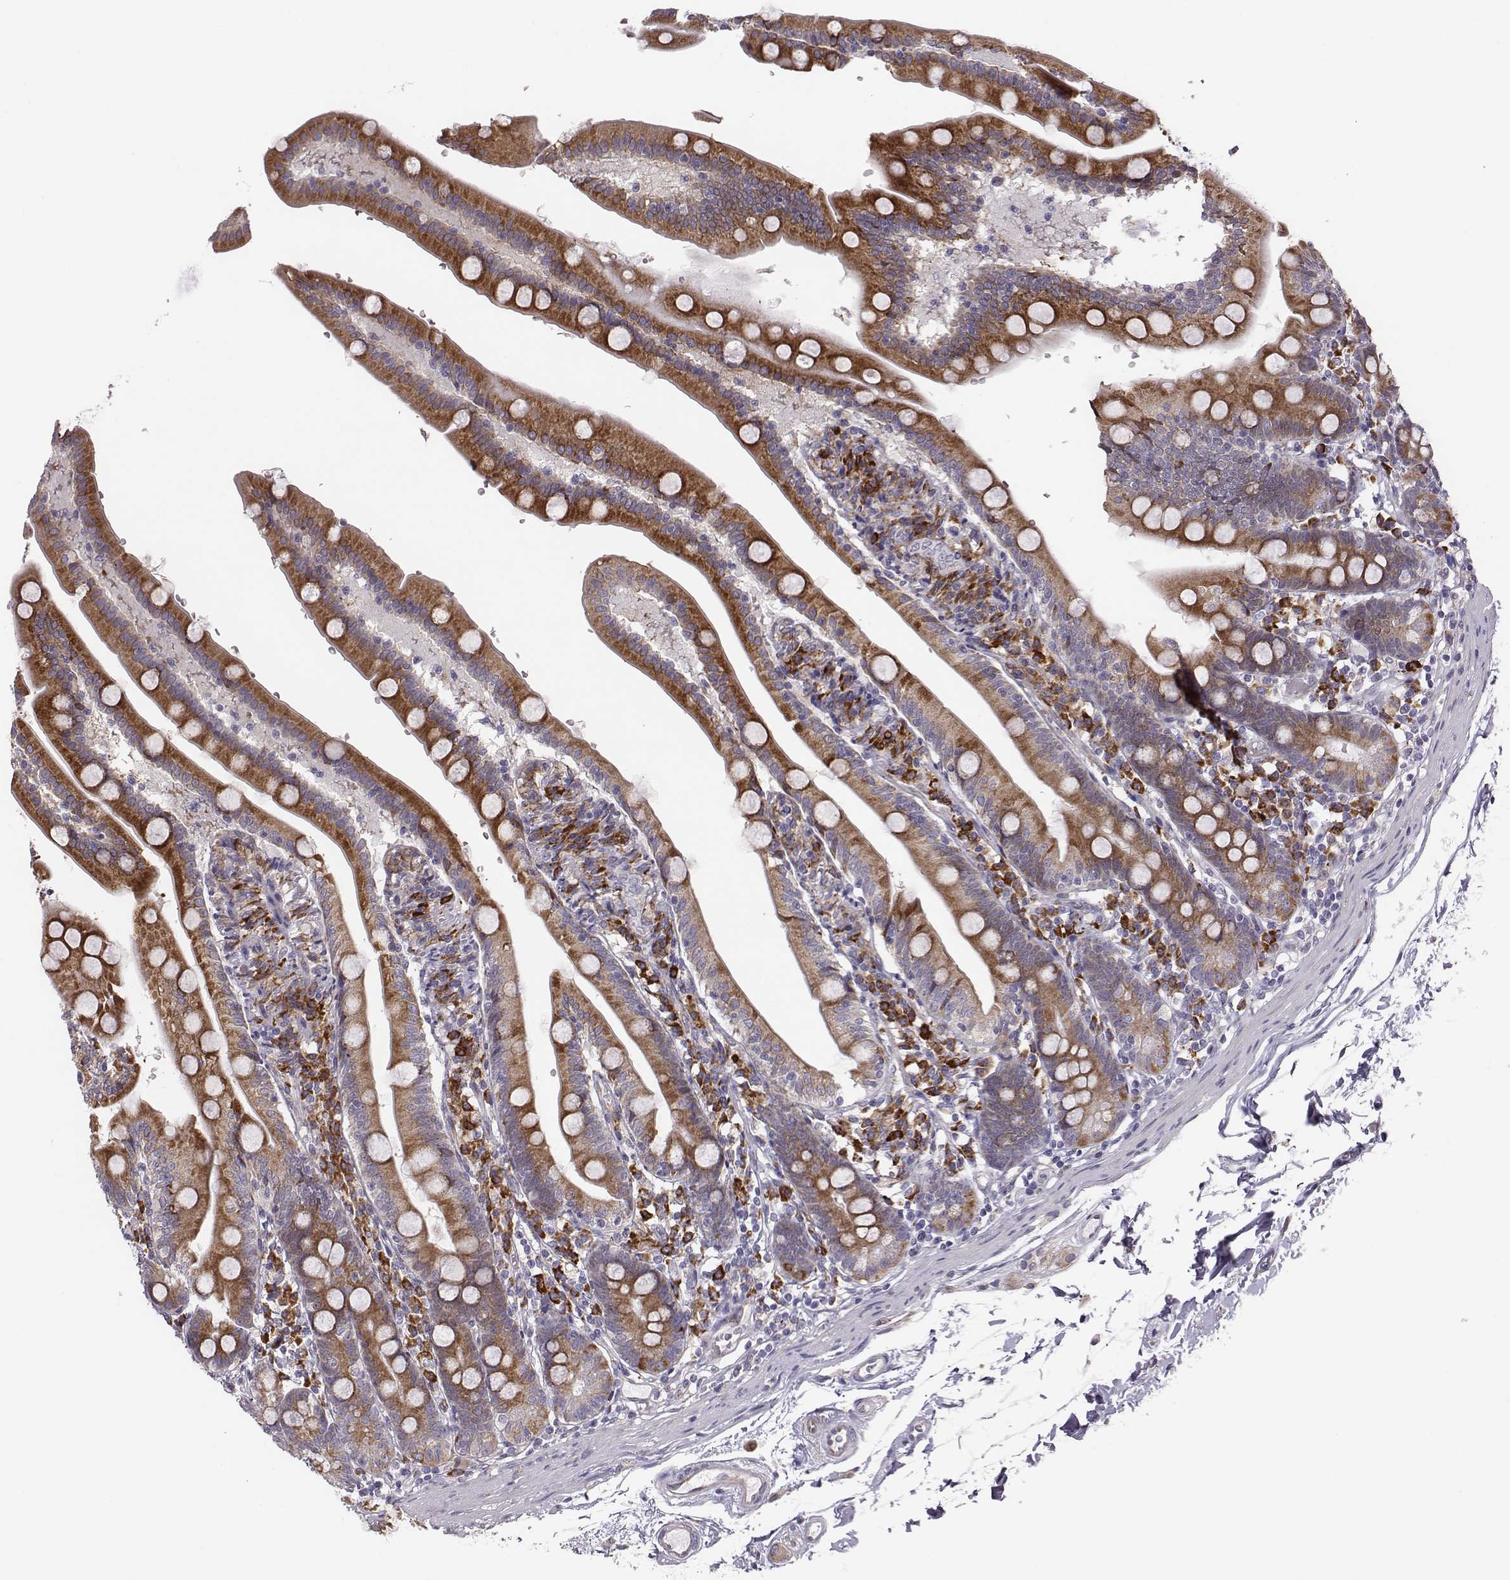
{"staining": {"intensity": "strong", "quantity": ">75%", "location": "cytoplasmic/membranous"}, "tissue": "duodenum", "cell_type": "Glandular cells", "image_type": "normal", "snomed": [{"axis": "morphology", "description": "Normal tissue, NOS"}, {"axis": "topography", "description": "Duodenum"}], "caption": "This photomicrograph exhibits normal duodenum stained with immunohistochemistry (IHC) to label a protein in brown. The cytoplasmic/membranous of glandular cells show strong positivity for the protein. Nuclei are counter-stained blue.", "gene": "SELENOI", "patient": {"sex": "female", "age": 67}}